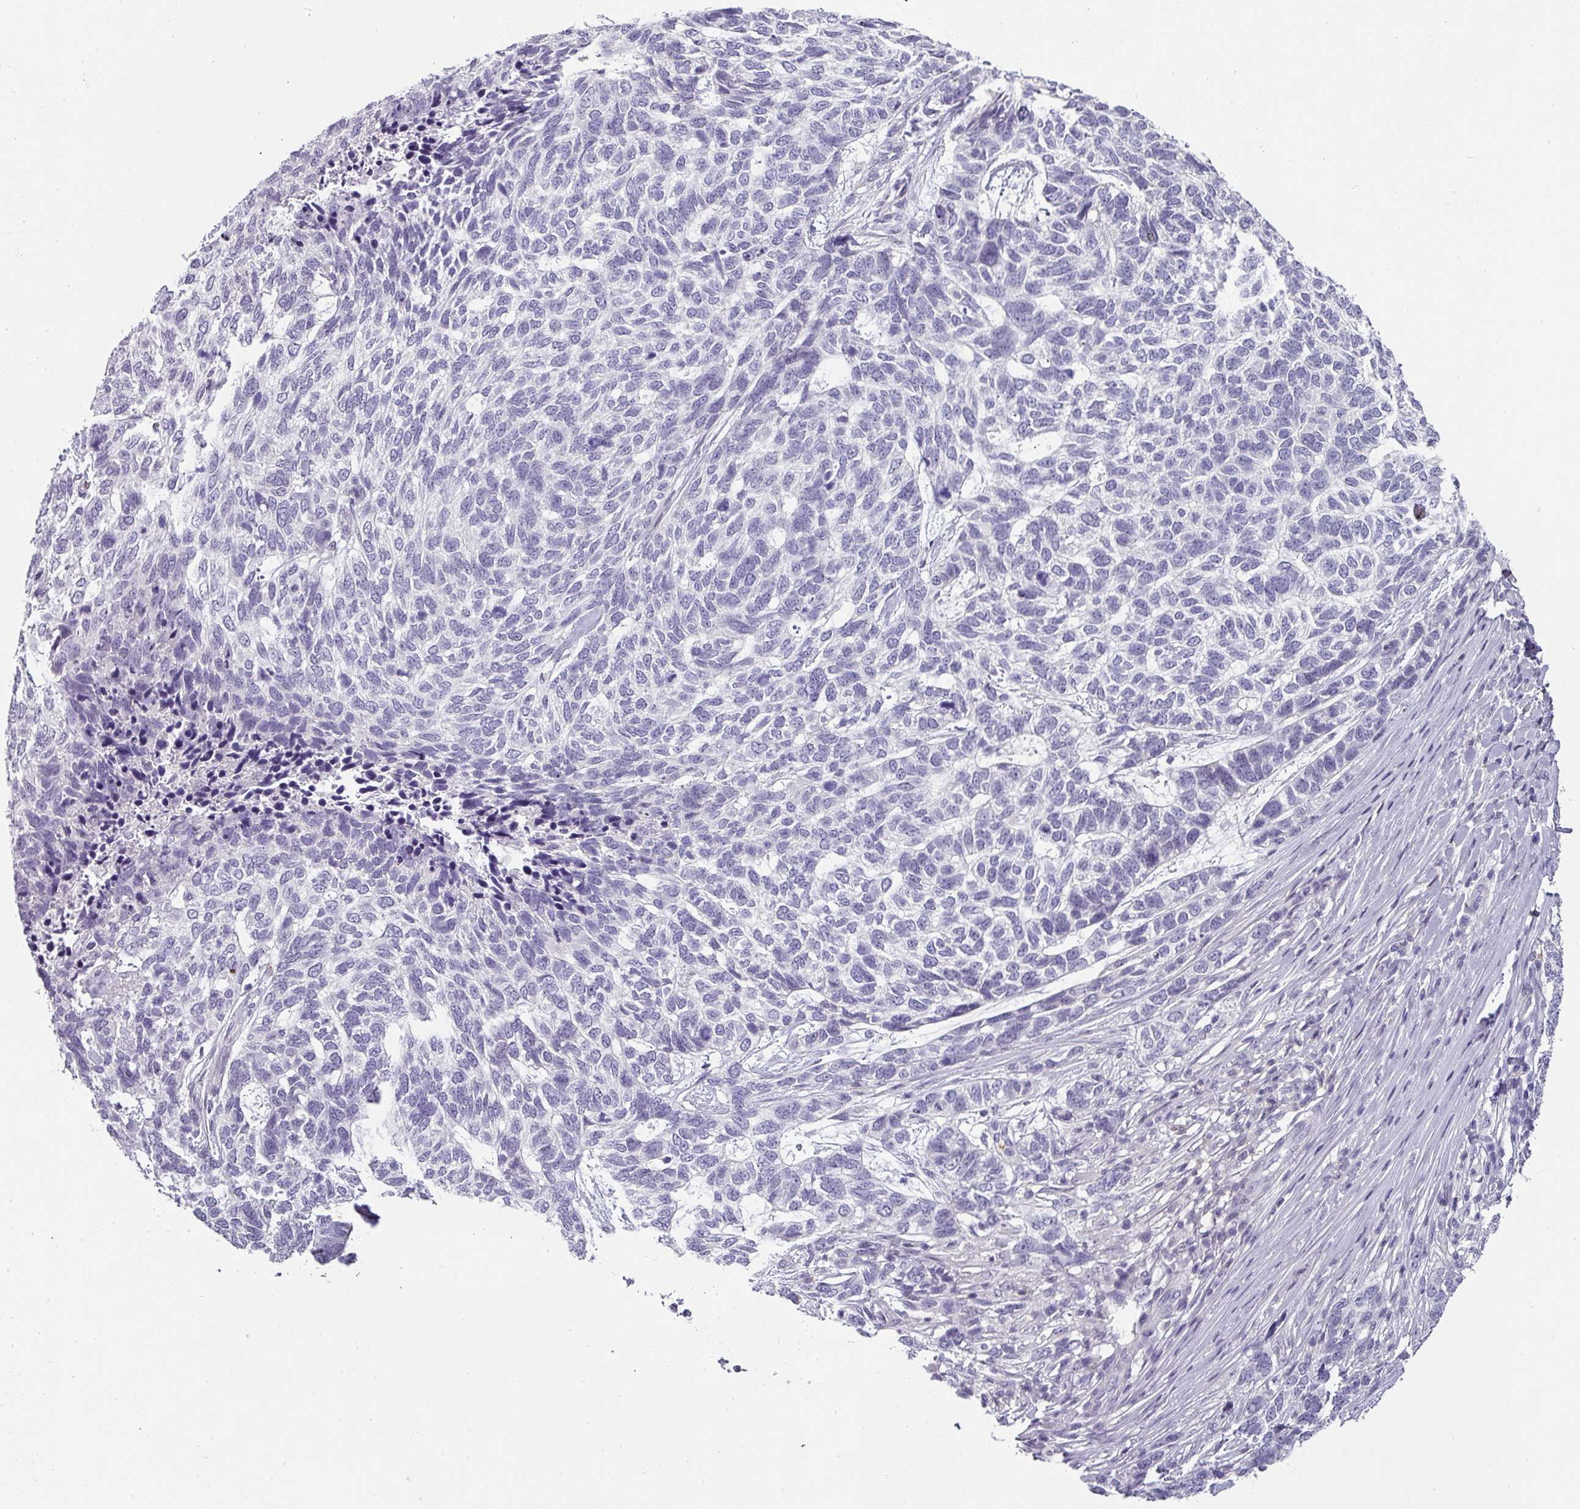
{"staining": {"intensity": "negative", "quantity": "none", "location": "none"}, "tissue": "skin cancer", "cell_type": "Tumor cells", "image_type": "cancer", "snomed": [{"axis": "morphology", "description": "Basal cell carcinoma"}, {"axis": "topography", "description": "Skin"}], "caption": "Photomicrograph shows no significant protein staining in tumor cells of skin basal cell carcinoma.", "gene": "BTLA", "patient": {"sex": "female", "age": 65}}